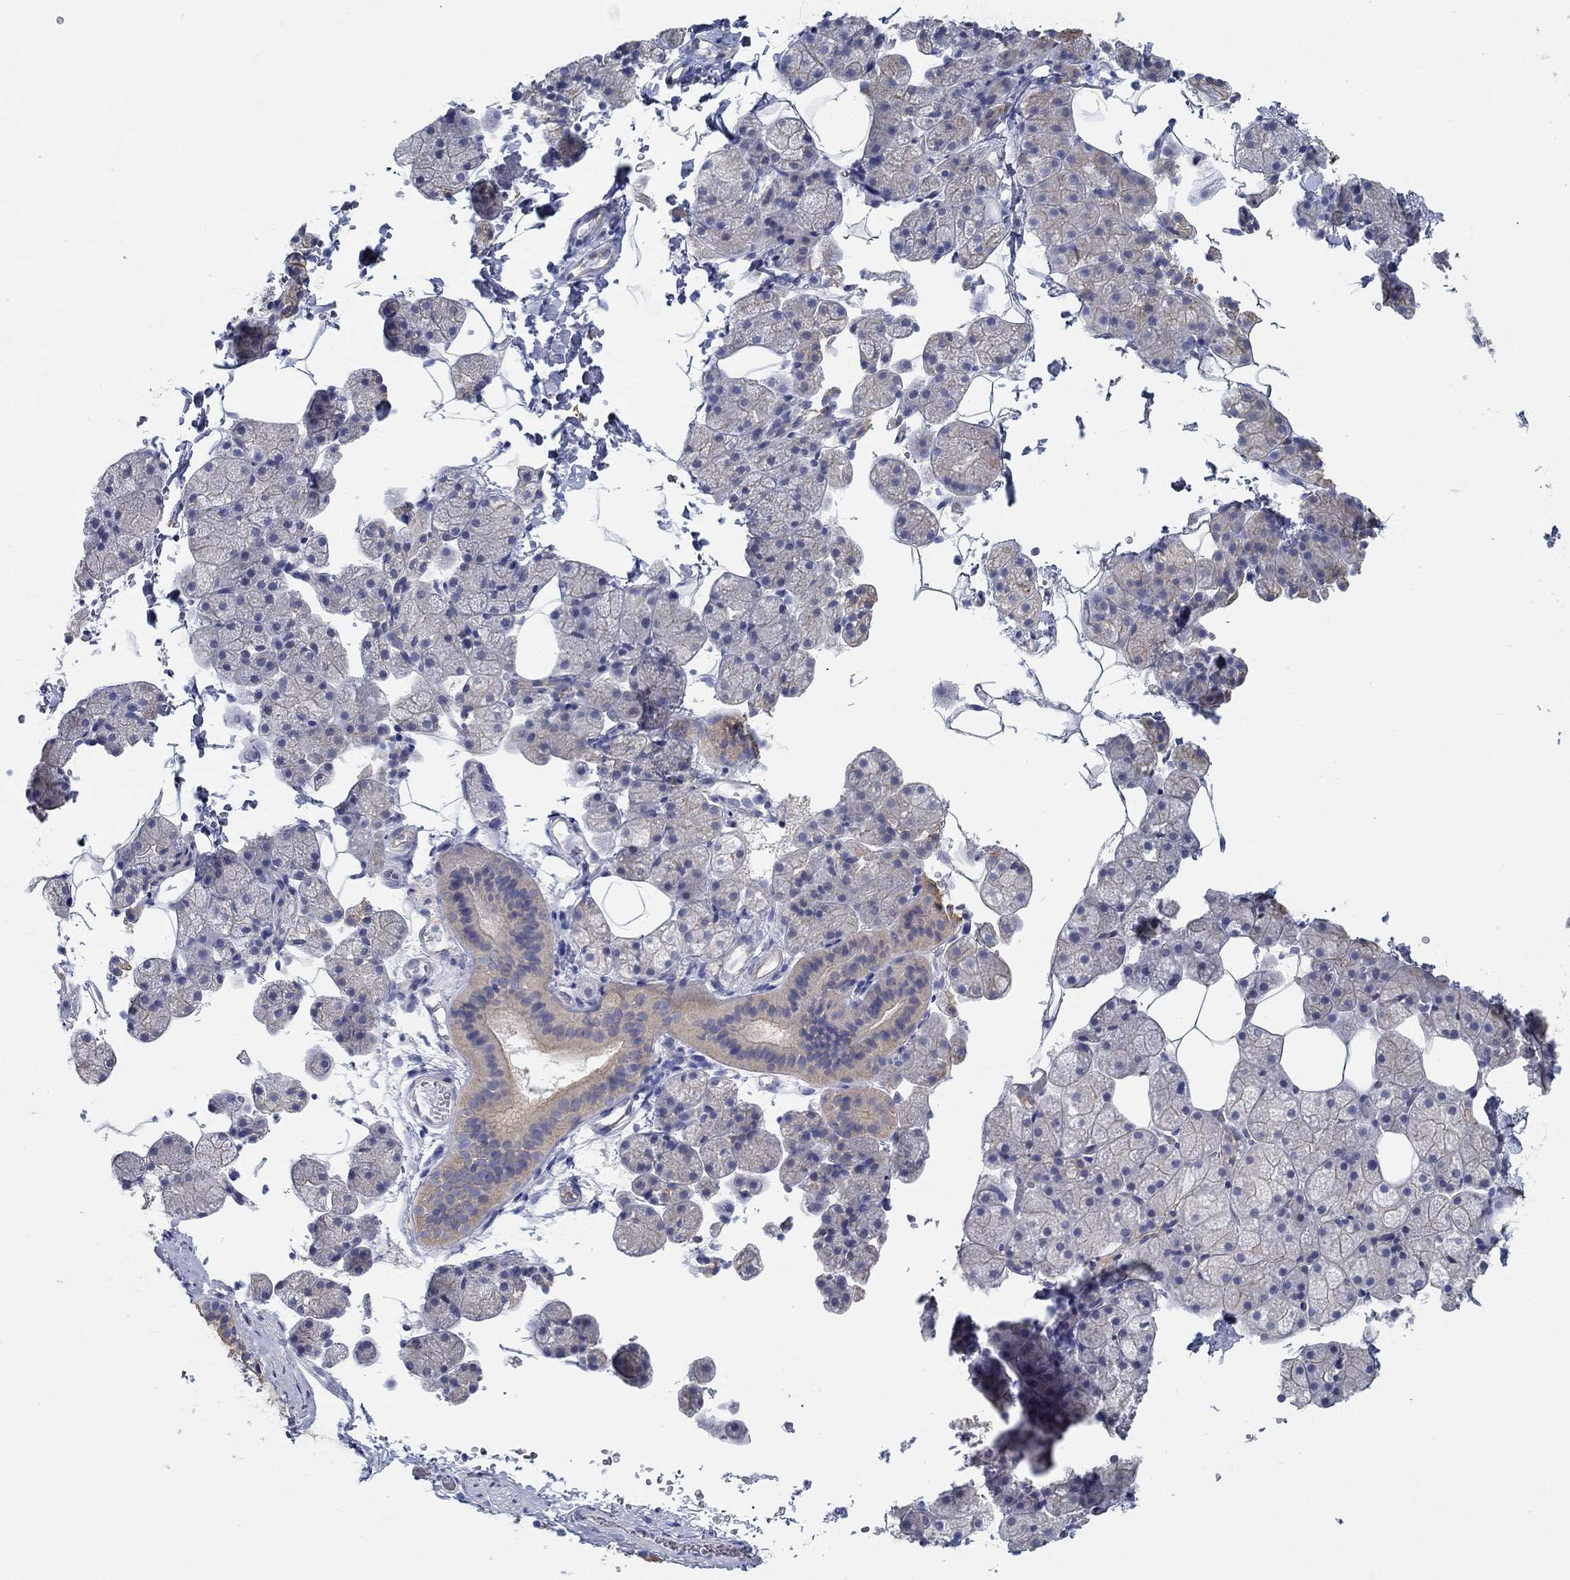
{"staining": {"intensity": "moderate", "quantity": "25%-75%", "location": "cytoplasmic/membranous"}, "tissue": "salivary gland", "cell_type": "Glandular cells", "image_type": "normal", "snomed": [{"axis": "morphology", "description": "Normal tissue, NOS"}, {"axis": "topography", "description": "Salivary gland"}], "caption": "This image shows IHC staining of unremarkable salivary gland, with medium moderate cytoplasmic/membranous positivity in approximately 25%-75% of glandular cells.", "gene": "BBOF1", "patient": {"sex": "male", "age": 38}}